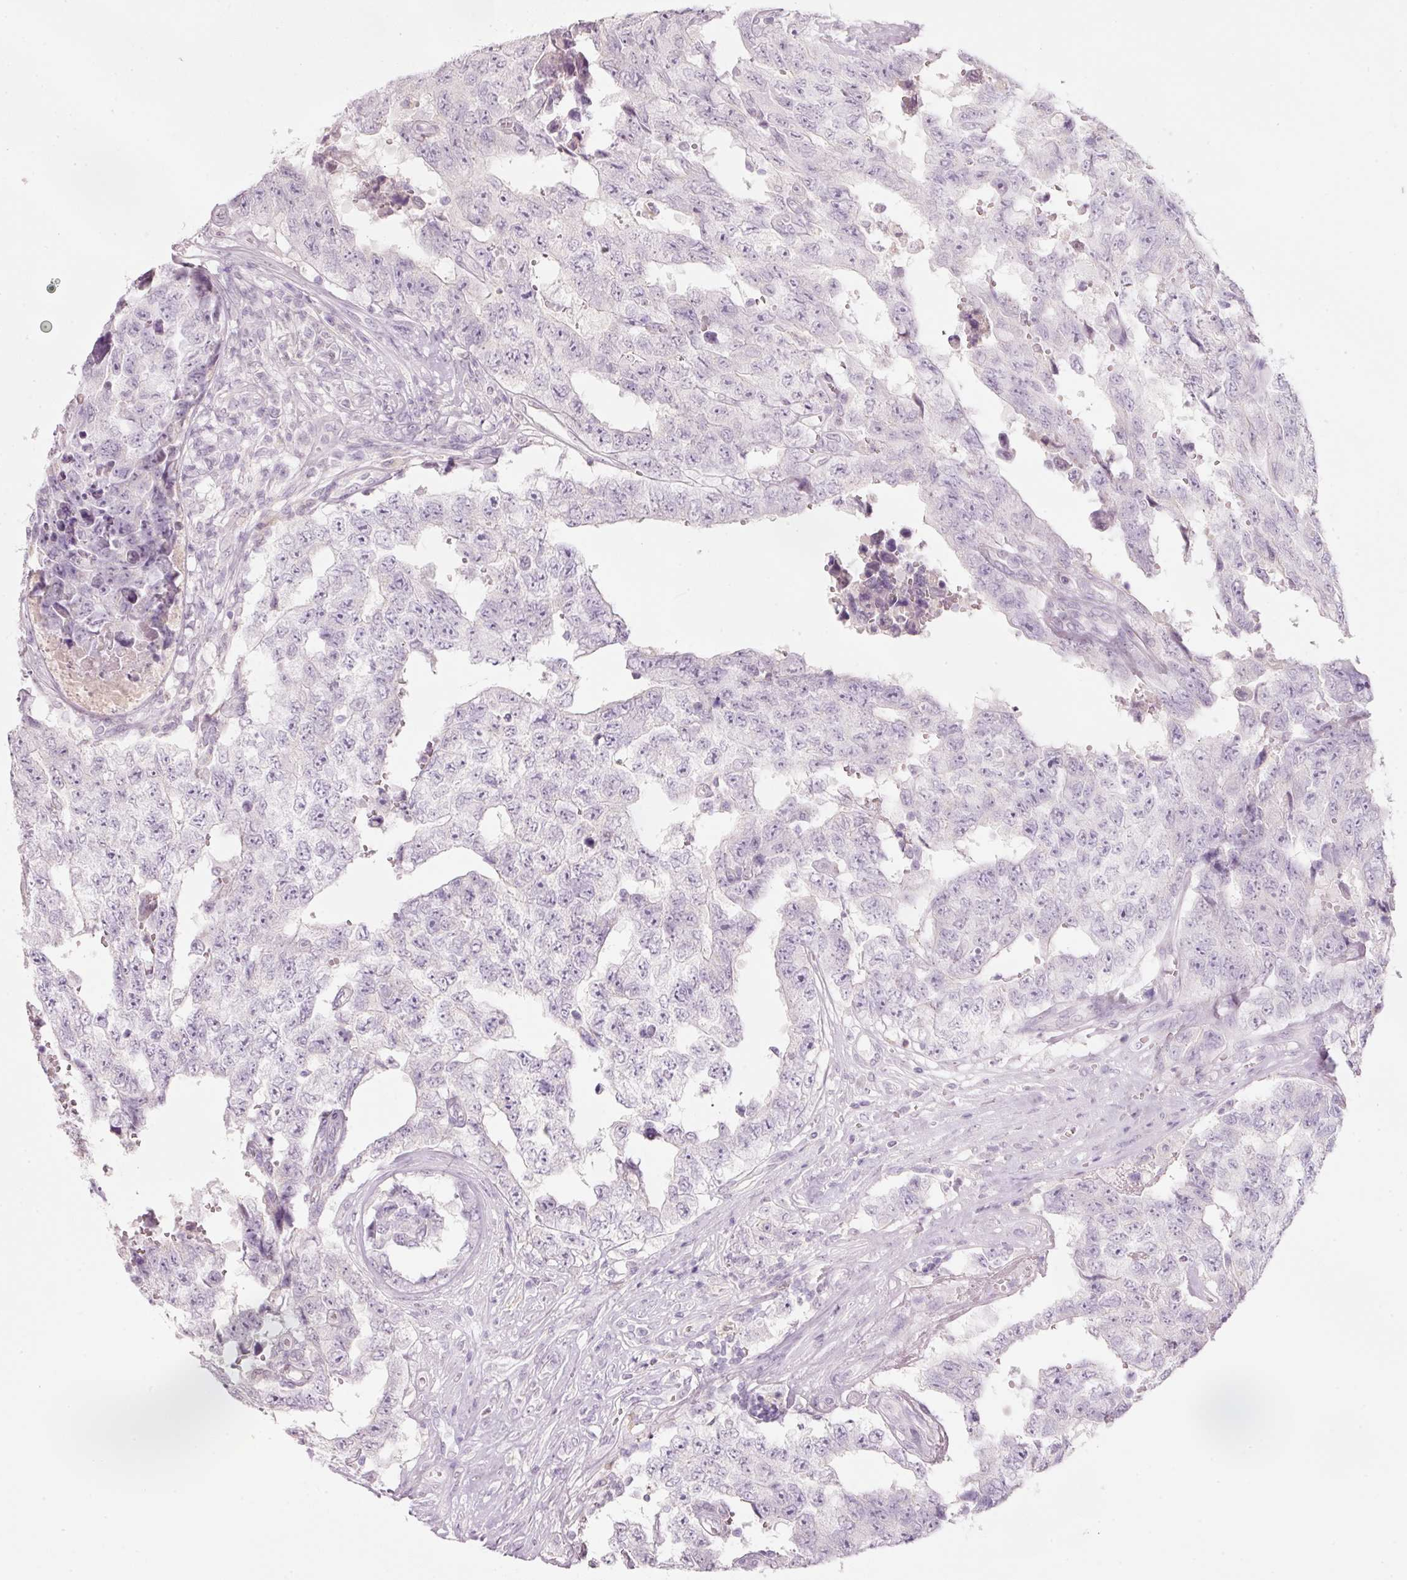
{"staining": {"intensity": "negative", "quantity": "none", "location": "none"}, "tissue": "testis cancer", "cell_type": "Tumor cells", "image_type": "cancer", "snomed": [{"axis": "morphology", "description": "Normal tissue, NOS"}, {"axis": "morphology", "description": "Carcinoma, Embryonal, NOS"}, {"axis": "topography", "description": "Testis"}, {"axis": "topography", "description": "Epididymis"}], "caption": "The micrograph demonstrates no staining of tumor cells in embryonal carcinoma (testis).", "gene": "ENSG00000206549", "patient": {"sex": "male", "age": 25}}